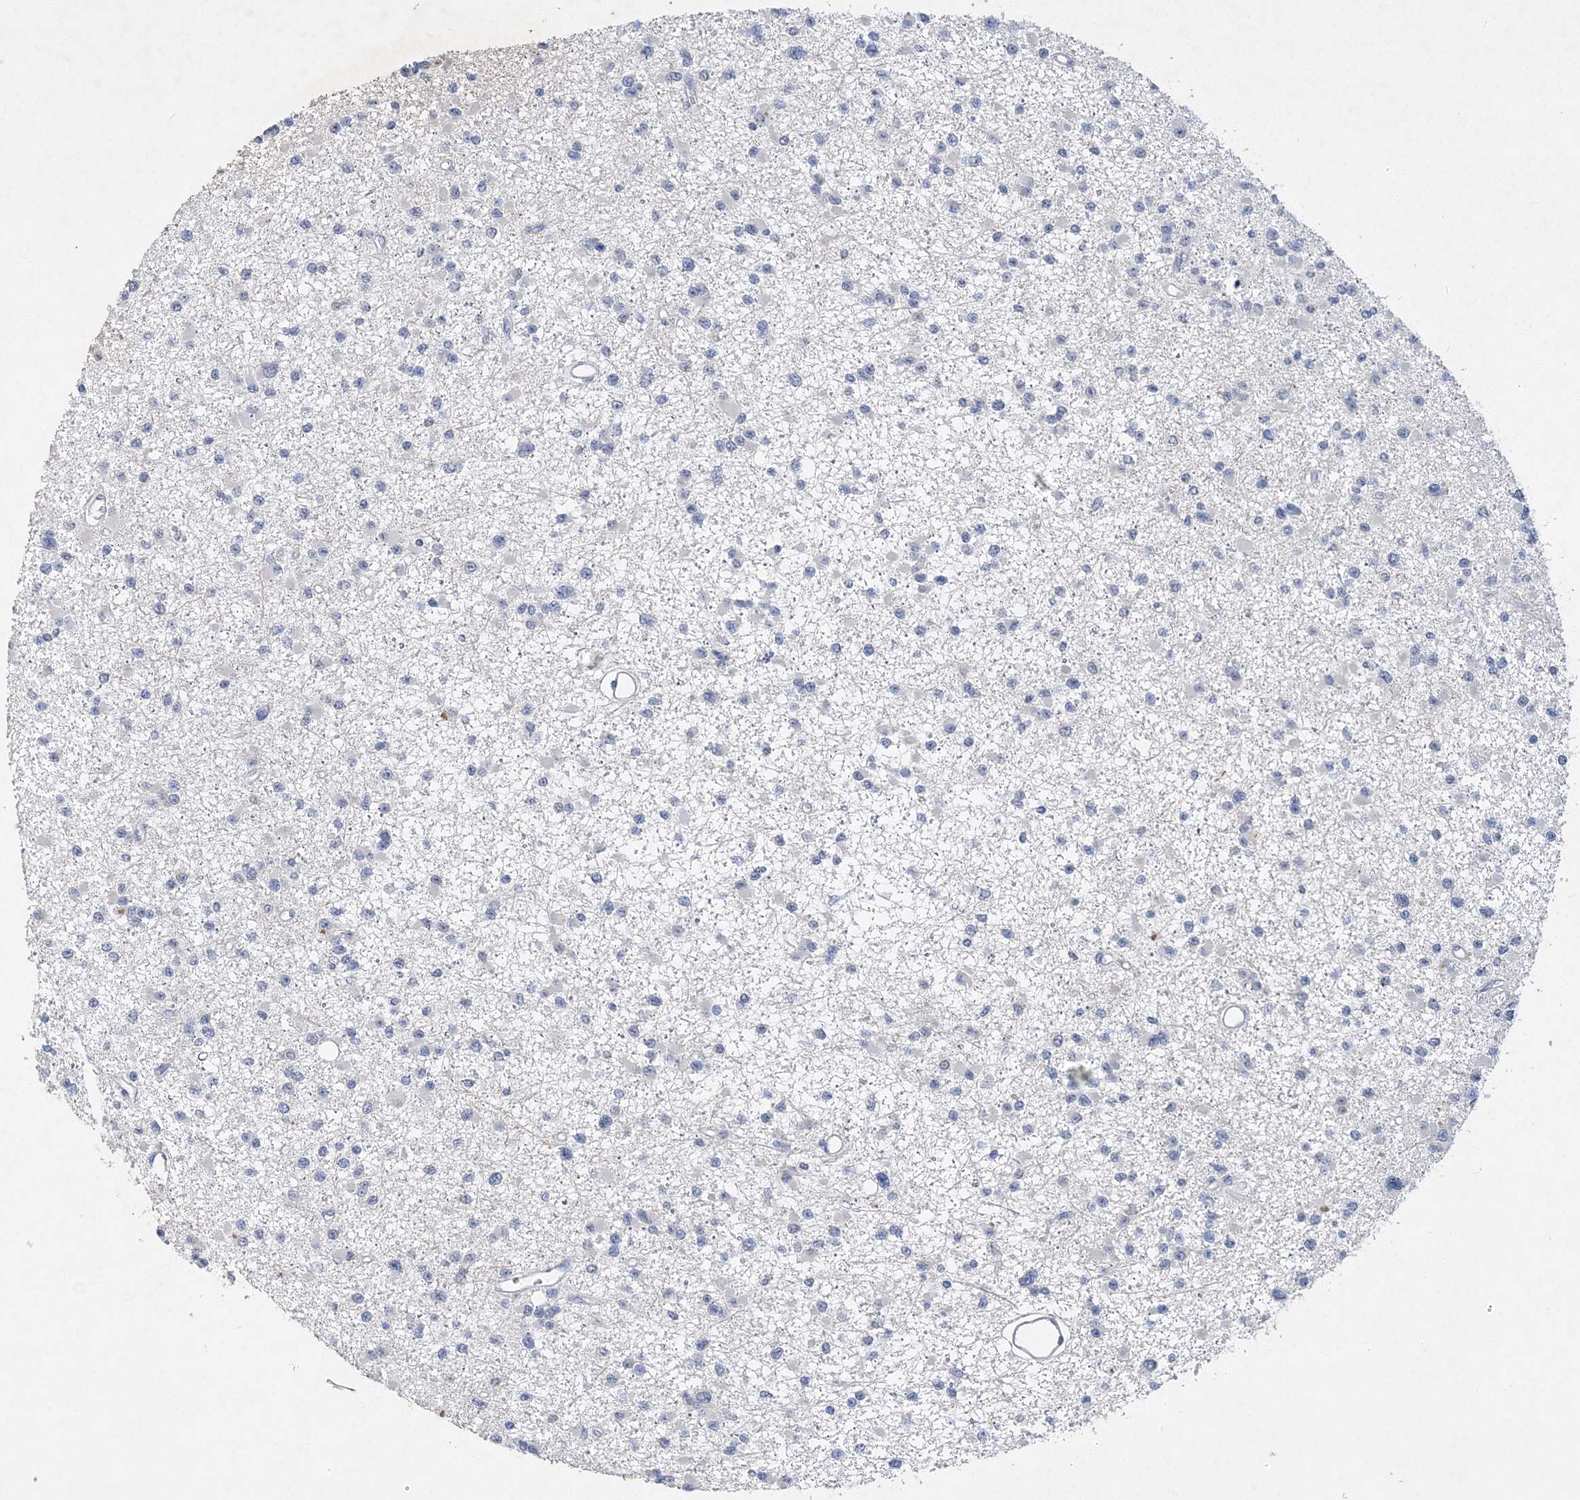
{"staining": {"intensity": "negative", "quantity": "none", "location": "none"}, "tissue": "glioma", "cell_type": "Tumor cells", "image_type": "cancer", "snomed": [{"axis": "morphology", "description": "Glioma, malignant, Low grade"}, {"axis": "topography", "description": "Brain"}], "caption": "Human malignant low-grade glioma stained for a protein using immunohistochemistry demonstrates no positivity in tumor cells.", "gene": "C11orf58", "patient": {"sex": "female", "age": 22}}